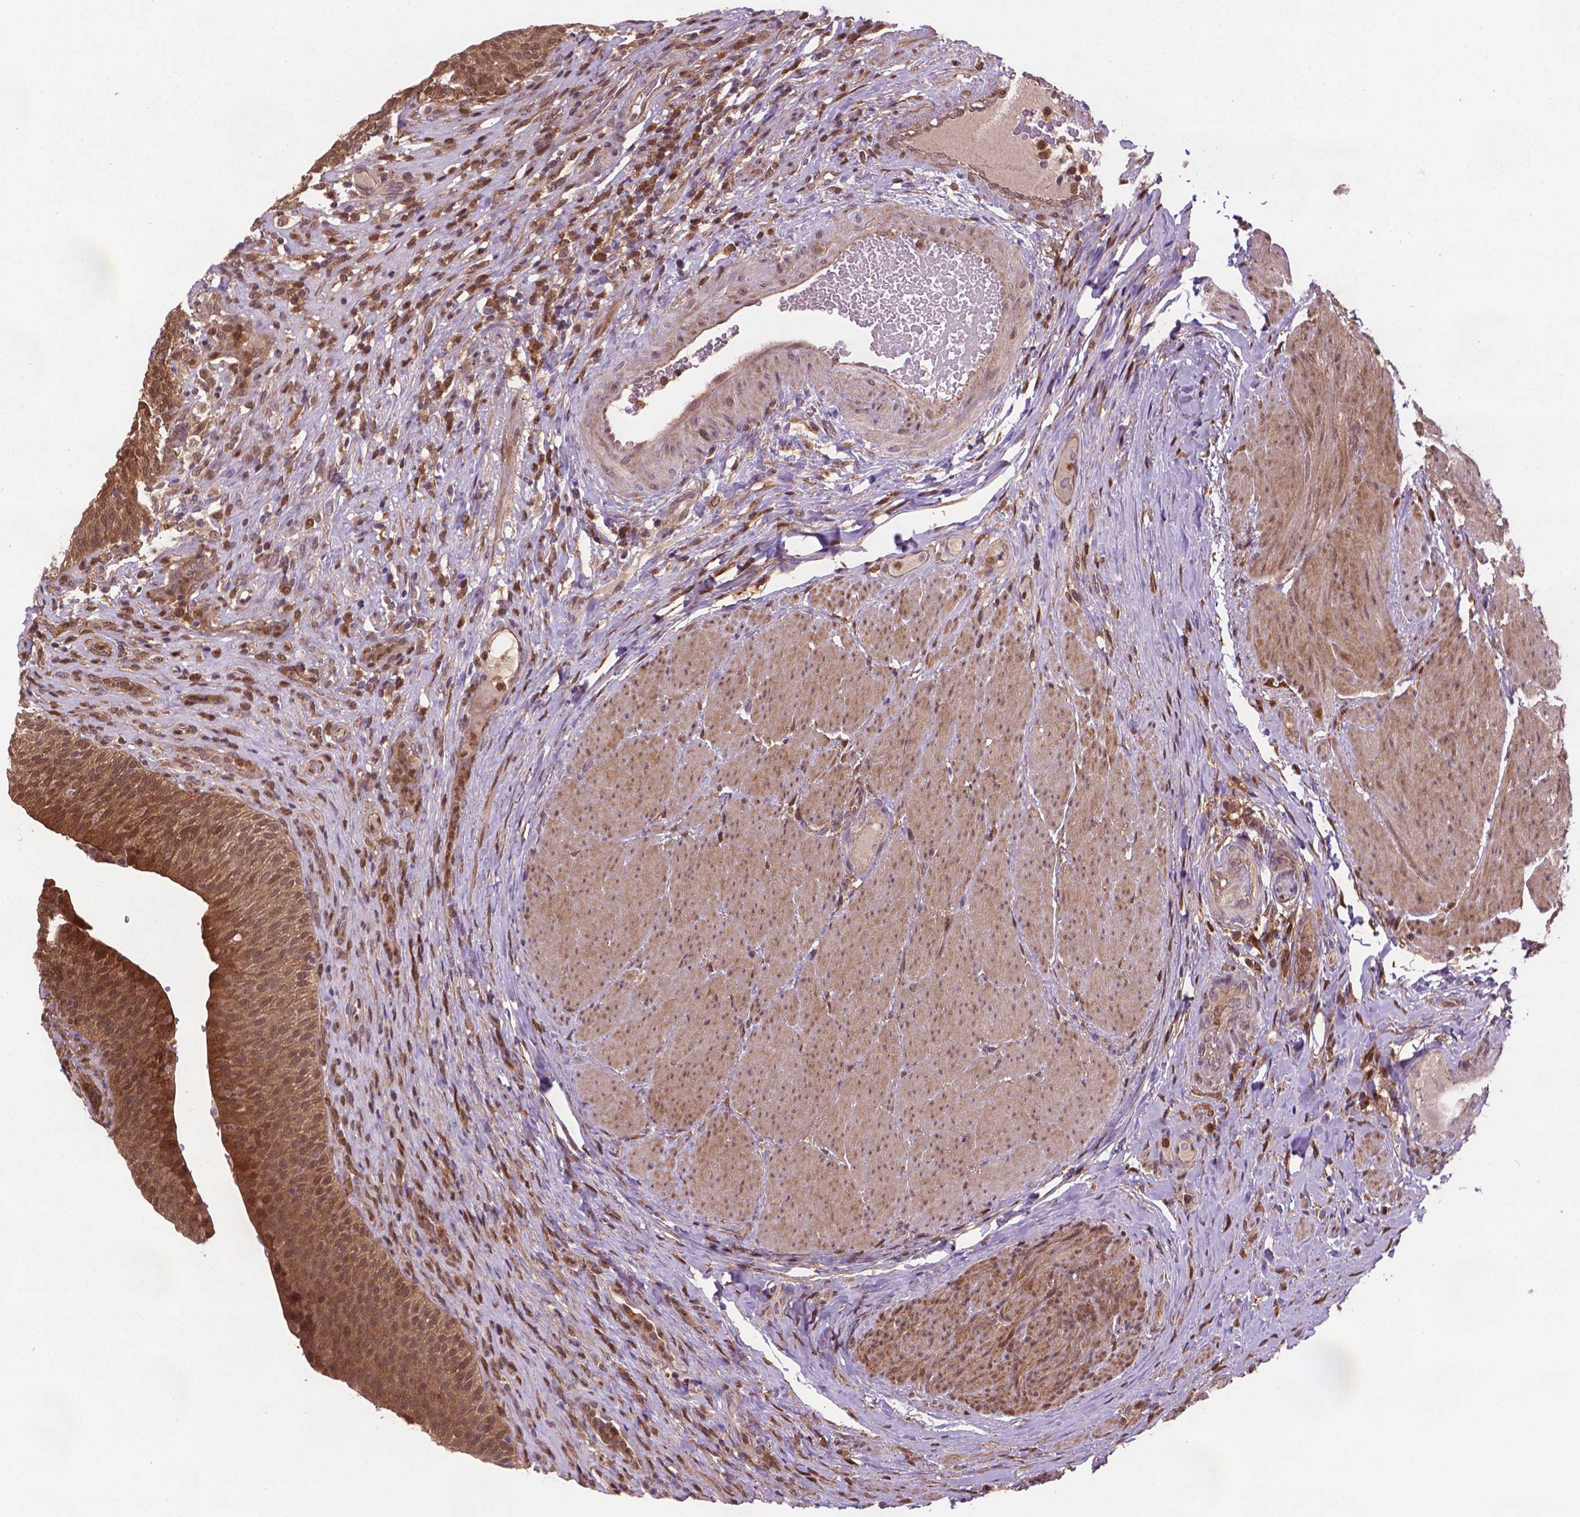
{"staining": {"intensity": "moderate", "quantity": ">75%", "location": "cytoplasmic/membranous,nuclear"}, "tissue": "urinary bladder", "cell_type": "Urothelial cells", "image_type": "normal", "snomed": [{"axis": "morphology", "description": "Normal tissue, NOS"}, {"axis": "topography", "description": "Urinary bladder"}, {"axis": "topography", "description": "Peripheral nerve tissue"}], "caption": "IHC image of normal urinary bladder: human urinary bladder stained using immunohistochemistry exhibits medium levels of moderate protein expression localized specifically in the cytoplasmic/membranous,nuclear of urothelial cells, appearing as a cytoplasmic/membranous,nuclear brown color.", "gene": "PLIN3", "patient": {"sex": "male", "age": 66}}